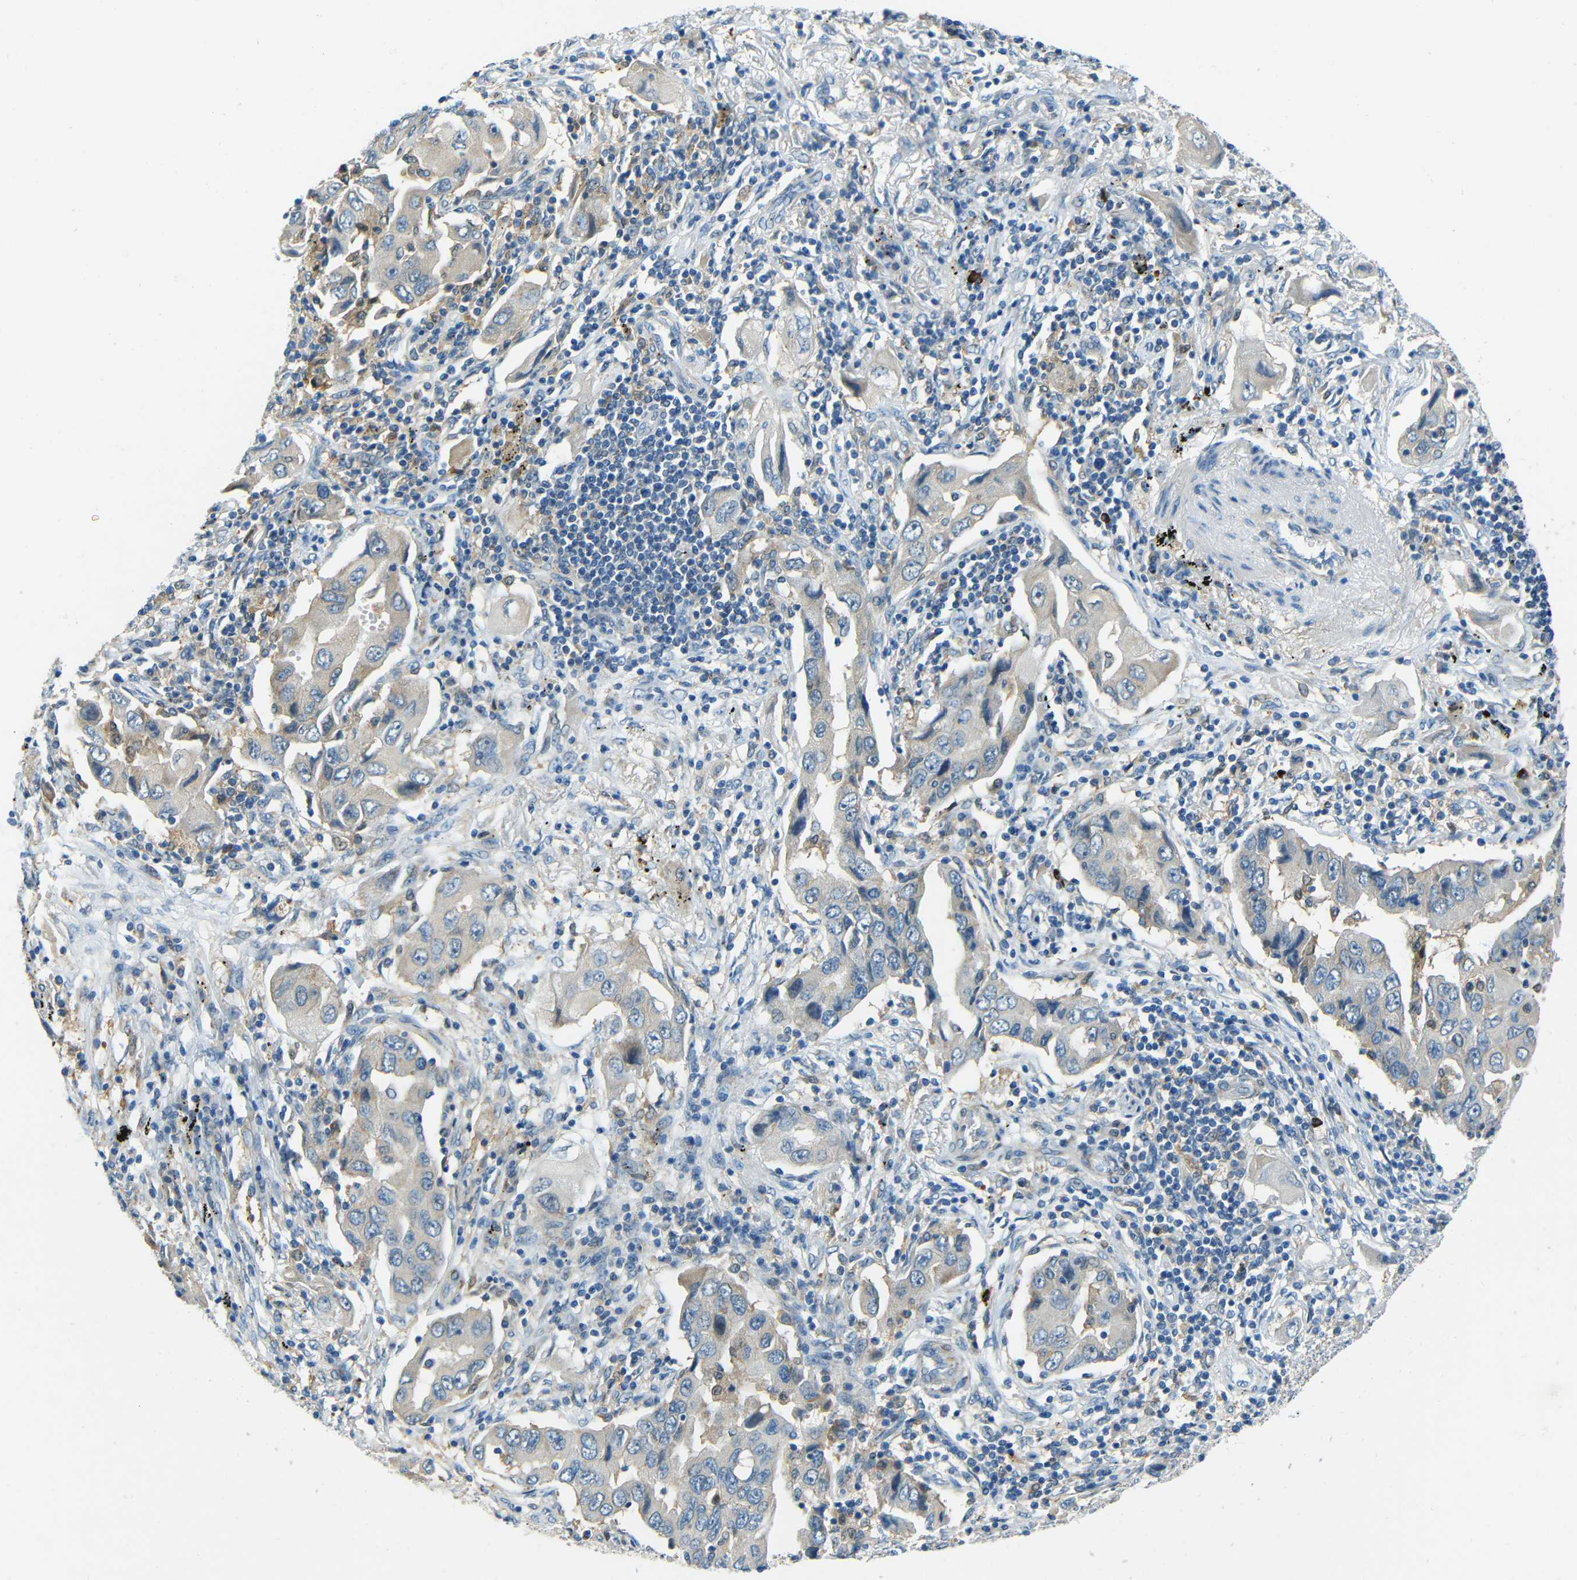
{"staining": {"intensity": "weak", "quantity": "<25%", "location": "cytoplasmic/membranous"}, "tissue": "lung cancer", "cell_type": "Tumor cells", "image_type": "cancer", "snomed": [{"axis": "morphology", "description": "Adenocarcinoma, NOS"}, {"axis": "topography", "description": "Lung"}], "caption": "A photomicrograph of lung cancer (adenocarcinoma) stained for a protein reveals no brown staining in tumor cells.", "gene": "CYP26B1", "patient": {"sex": "female", "age": 65}}